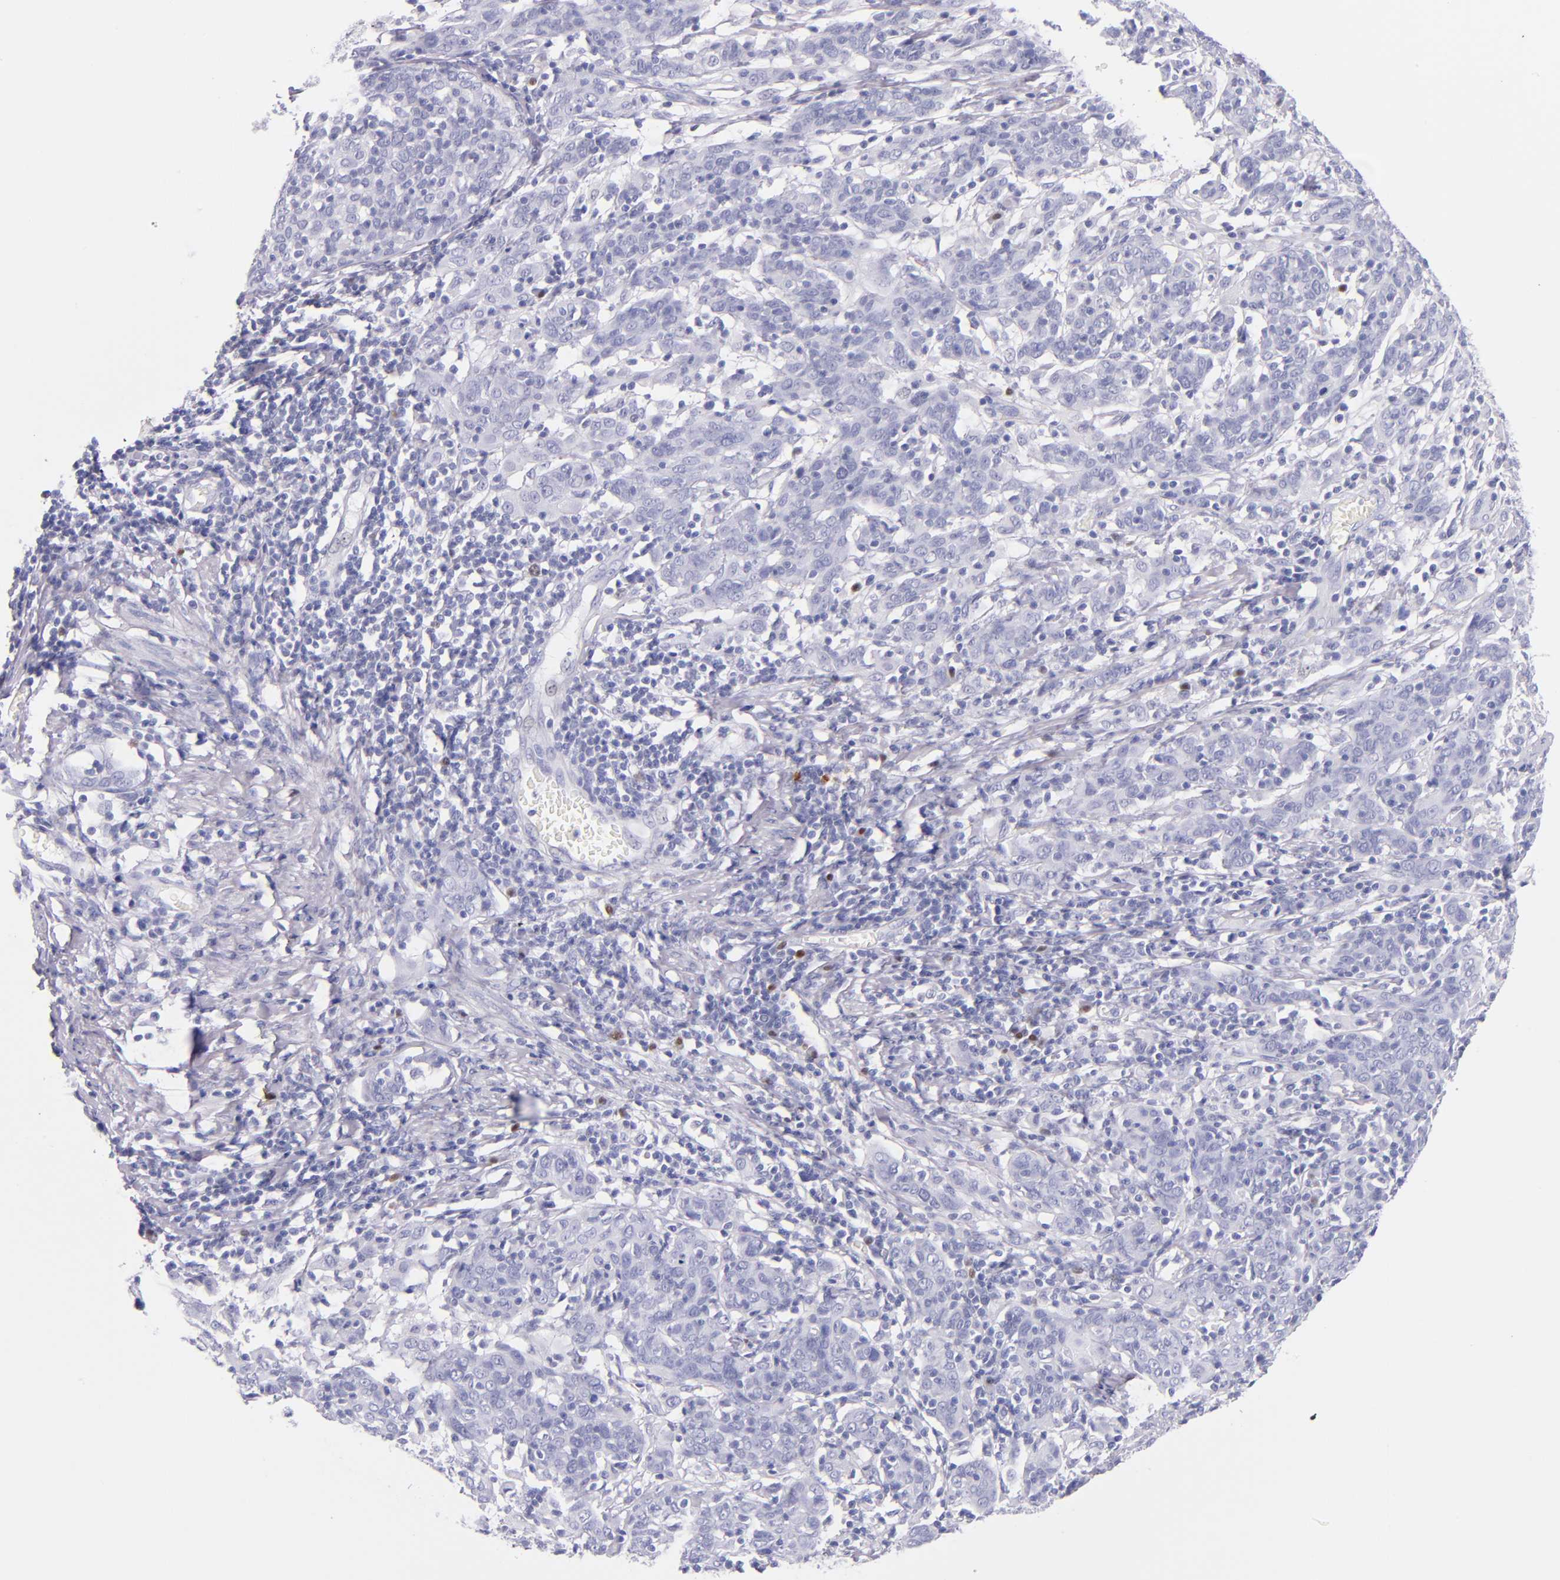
{"staining": {"intensity": "negative", "quantity": "none", "location": "none"}, "tissue": "cervical cancer", "cell_type": "Tumor cells", "image_type": "cancer", "snomed": [{"axis": "morphology", "description": "Normal tissue, NOS"}, {"axis": "morphology", "description": "Squamous cell carcinoma, NOS"}, {"axis": "topography", "description": "Cervix"}], "caption": "An image of squamous cell carcinoma (cervical) stained for a protein shows no brown staining in tumor cells.", "gene": "IRF4", "patient": {"sex": "female", "age": 67}}